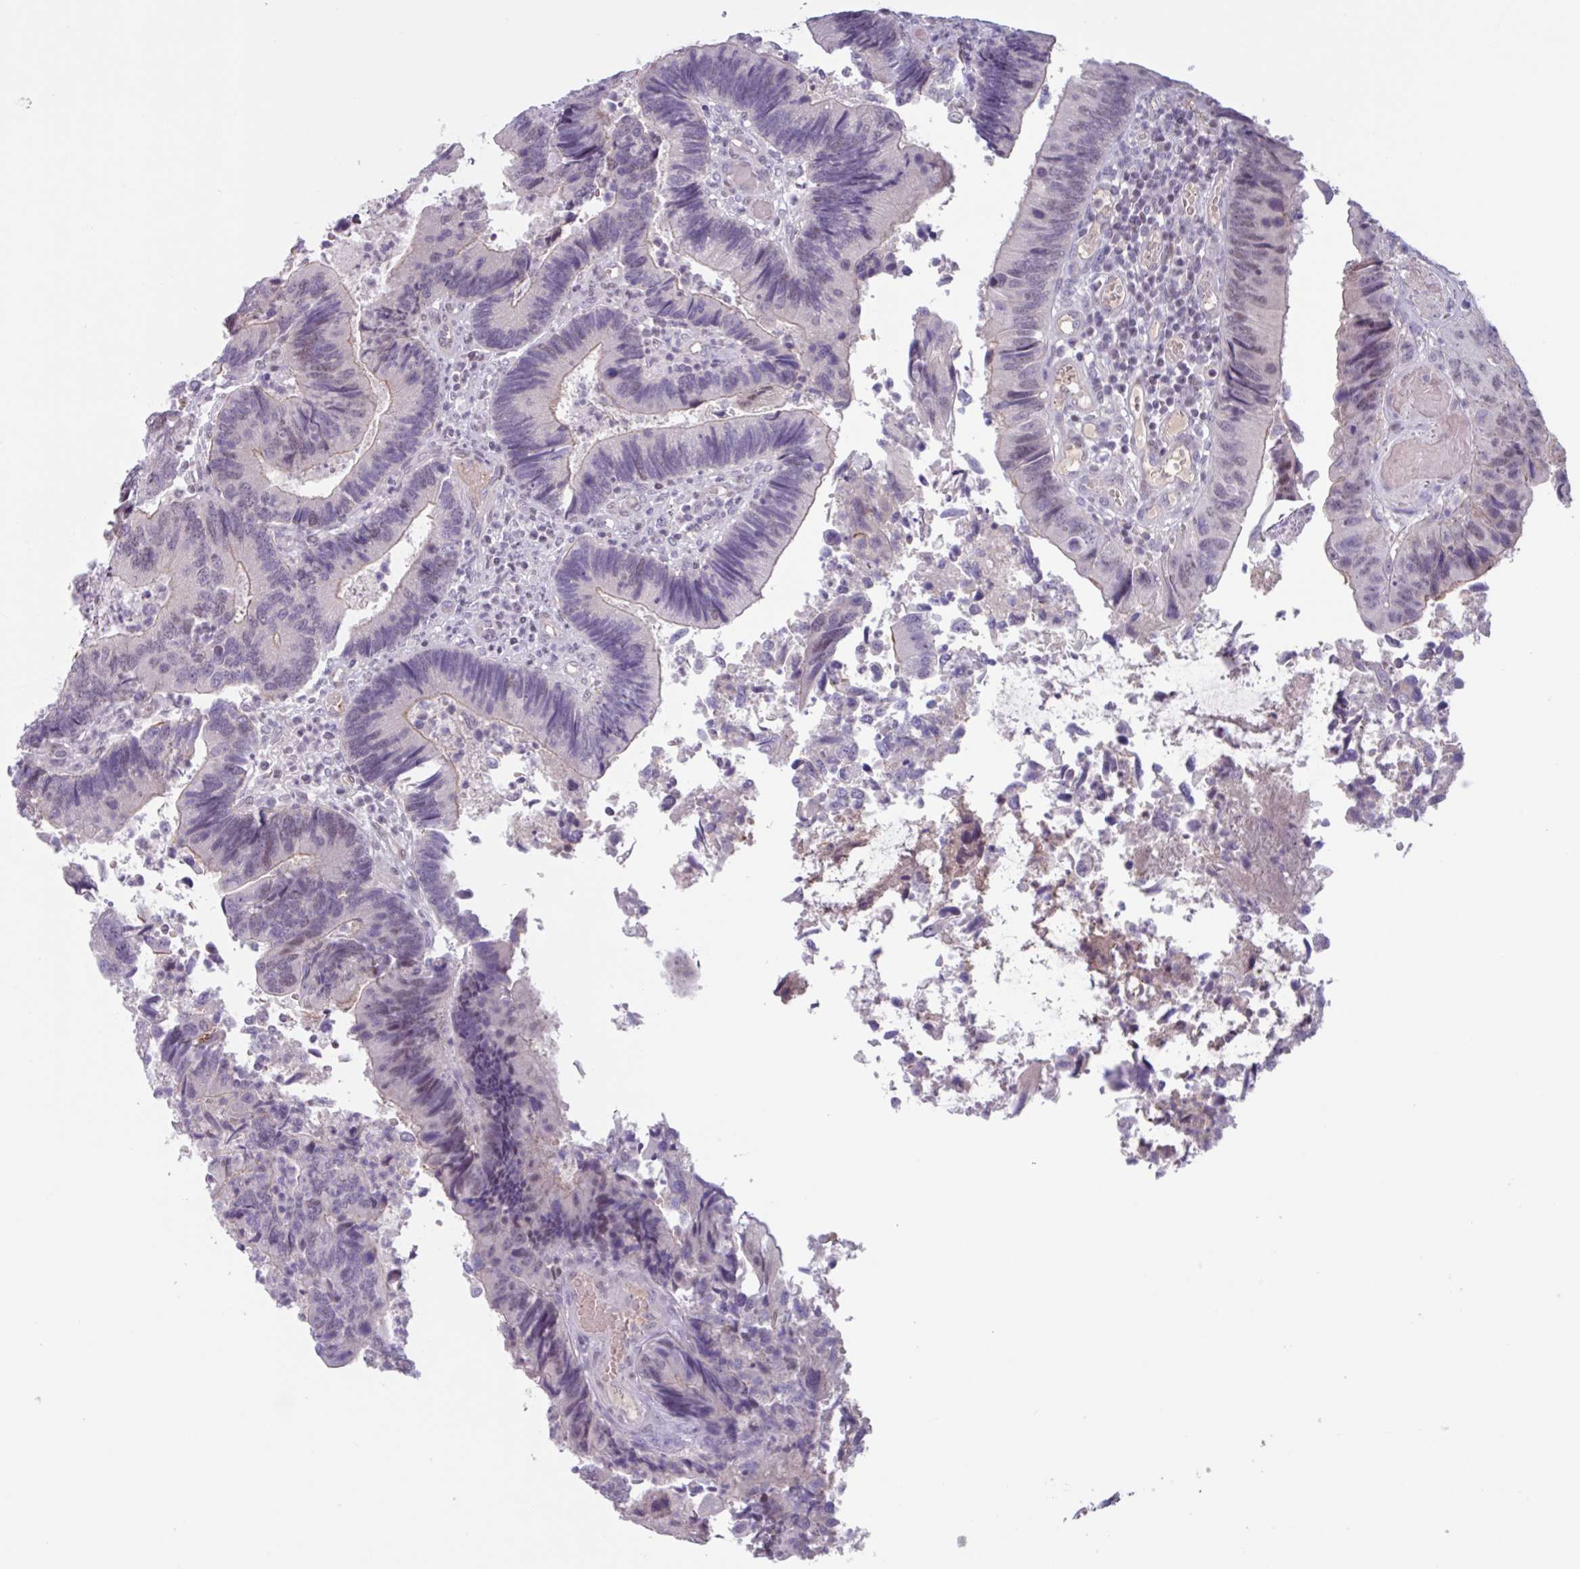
{"staining": {"intensity": "negative", "quantity": "none", "location": "none"}, "tissue": "colorectal cancer", "cell_type": "Tumor cells", "image_type": "cancer", "snomed": [{"axis": "morphology", "description": "Adenocarcinoma, NOS"}, {"axis": "topography", "description": "Colon"}], "caption": "Colorectal adenocarcinoma stained for a protein using IHC displays no staining tumor cells.", "gene": "ZNF575", "patient": {"sex": "female", "age": 67}}